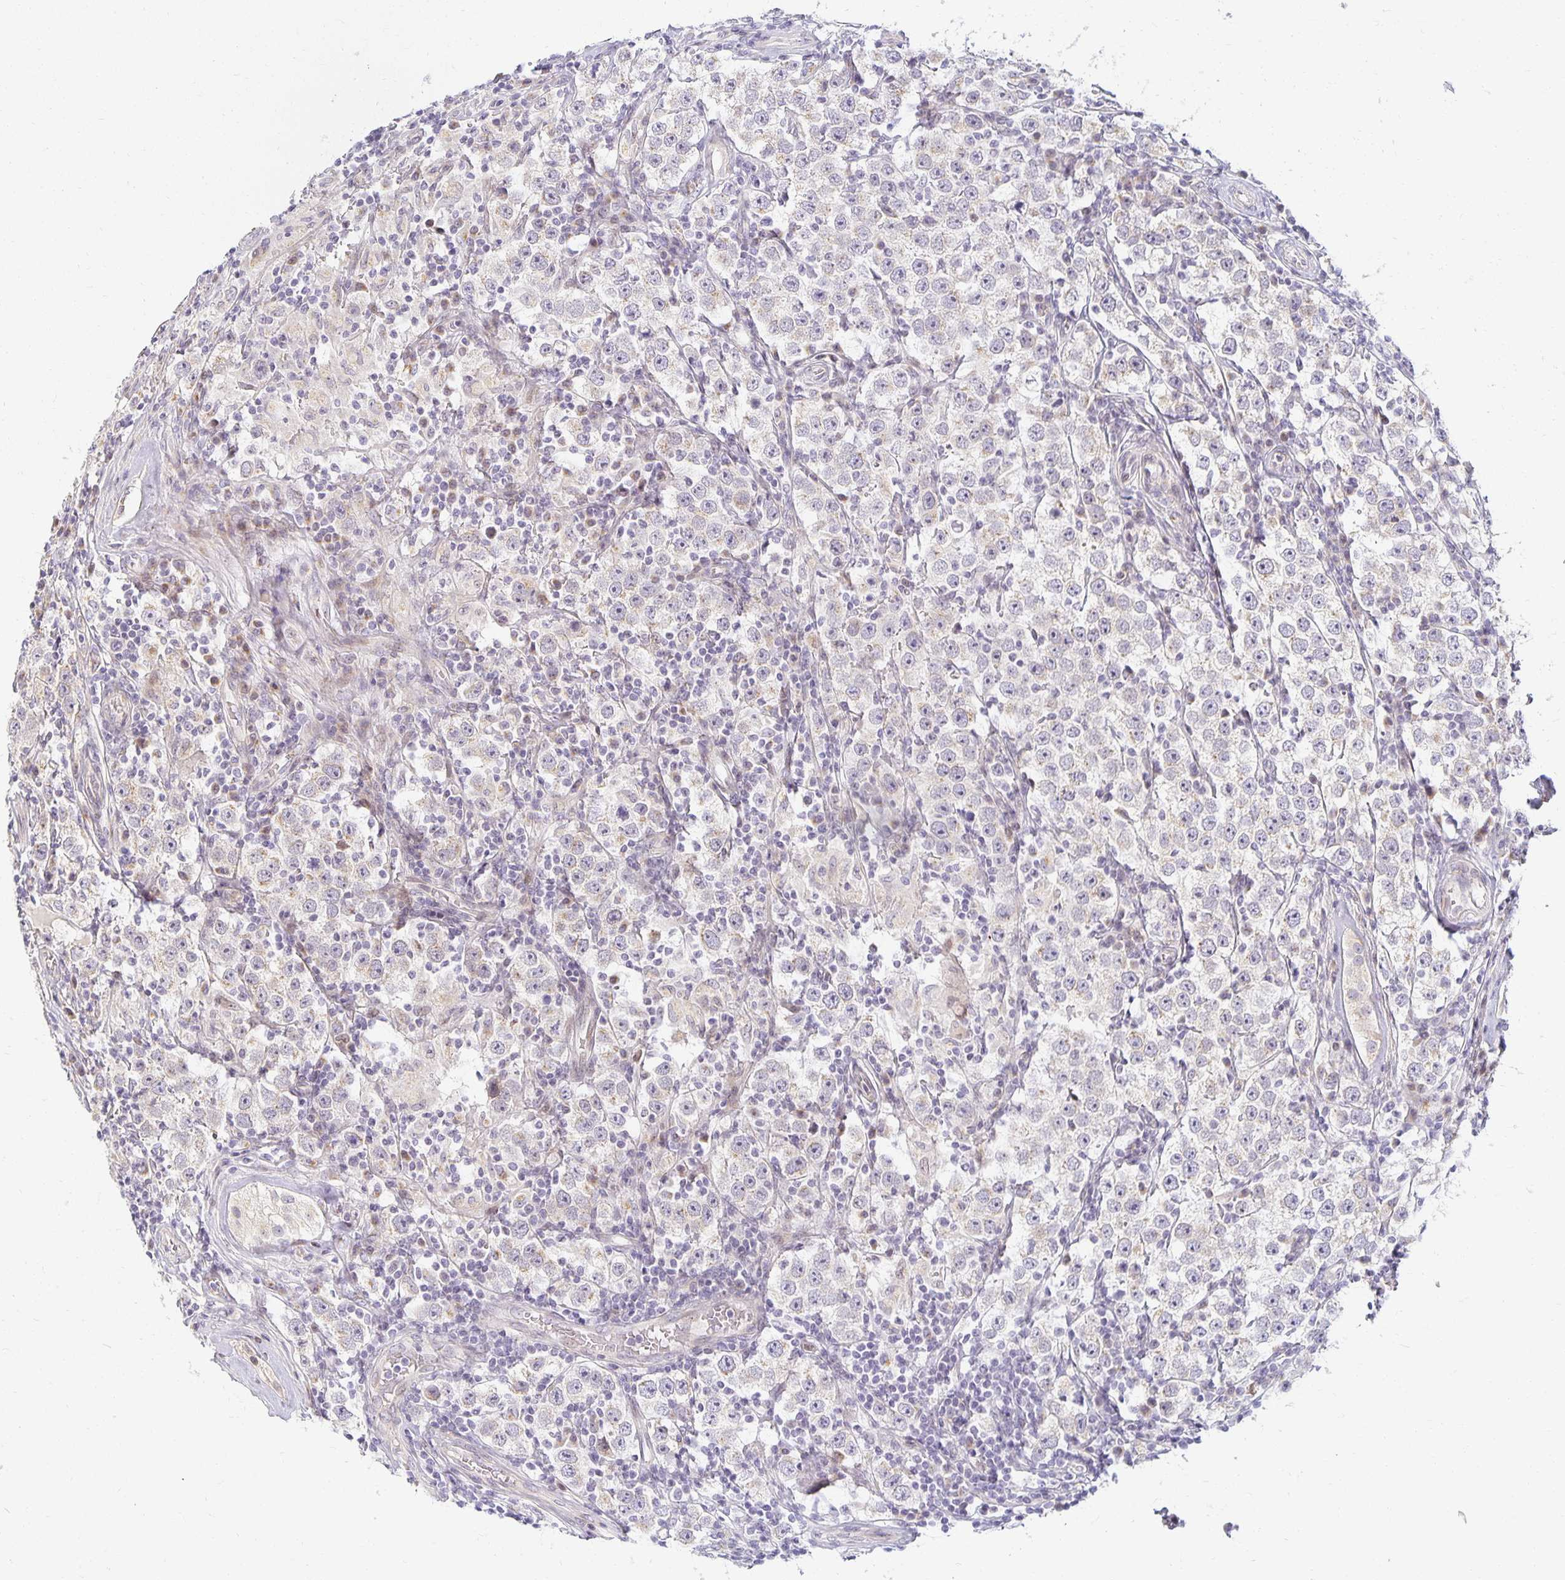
{"staining": {"intensity": "negative", "quantity": "none", "location": "none"}, "tissue": "urothelial cancer", "cell_type": "Tumor cells", "image_type": "cancer", "snomed": [{"axis": "morphology", "description": "Normal tissue, NOS"}, {"axis": "morphology", "description": "Urothelial carcinoma, High grade"}, {"axis": "morphology", "description": "Seminoma, NOS"}, {"axis": "morphology", "description": "Carcinoma, Embryonal, NOS"}, {"axis": "topography", "description": "Urinary bladder"}, {"axis": "topography", "description": "Testis"}], "caption": "Protein analysis of urothelial cancer shows no significant expression in tumor cells.", "gene": "EHF", "patient": {"sex": "male", "age": 41}}